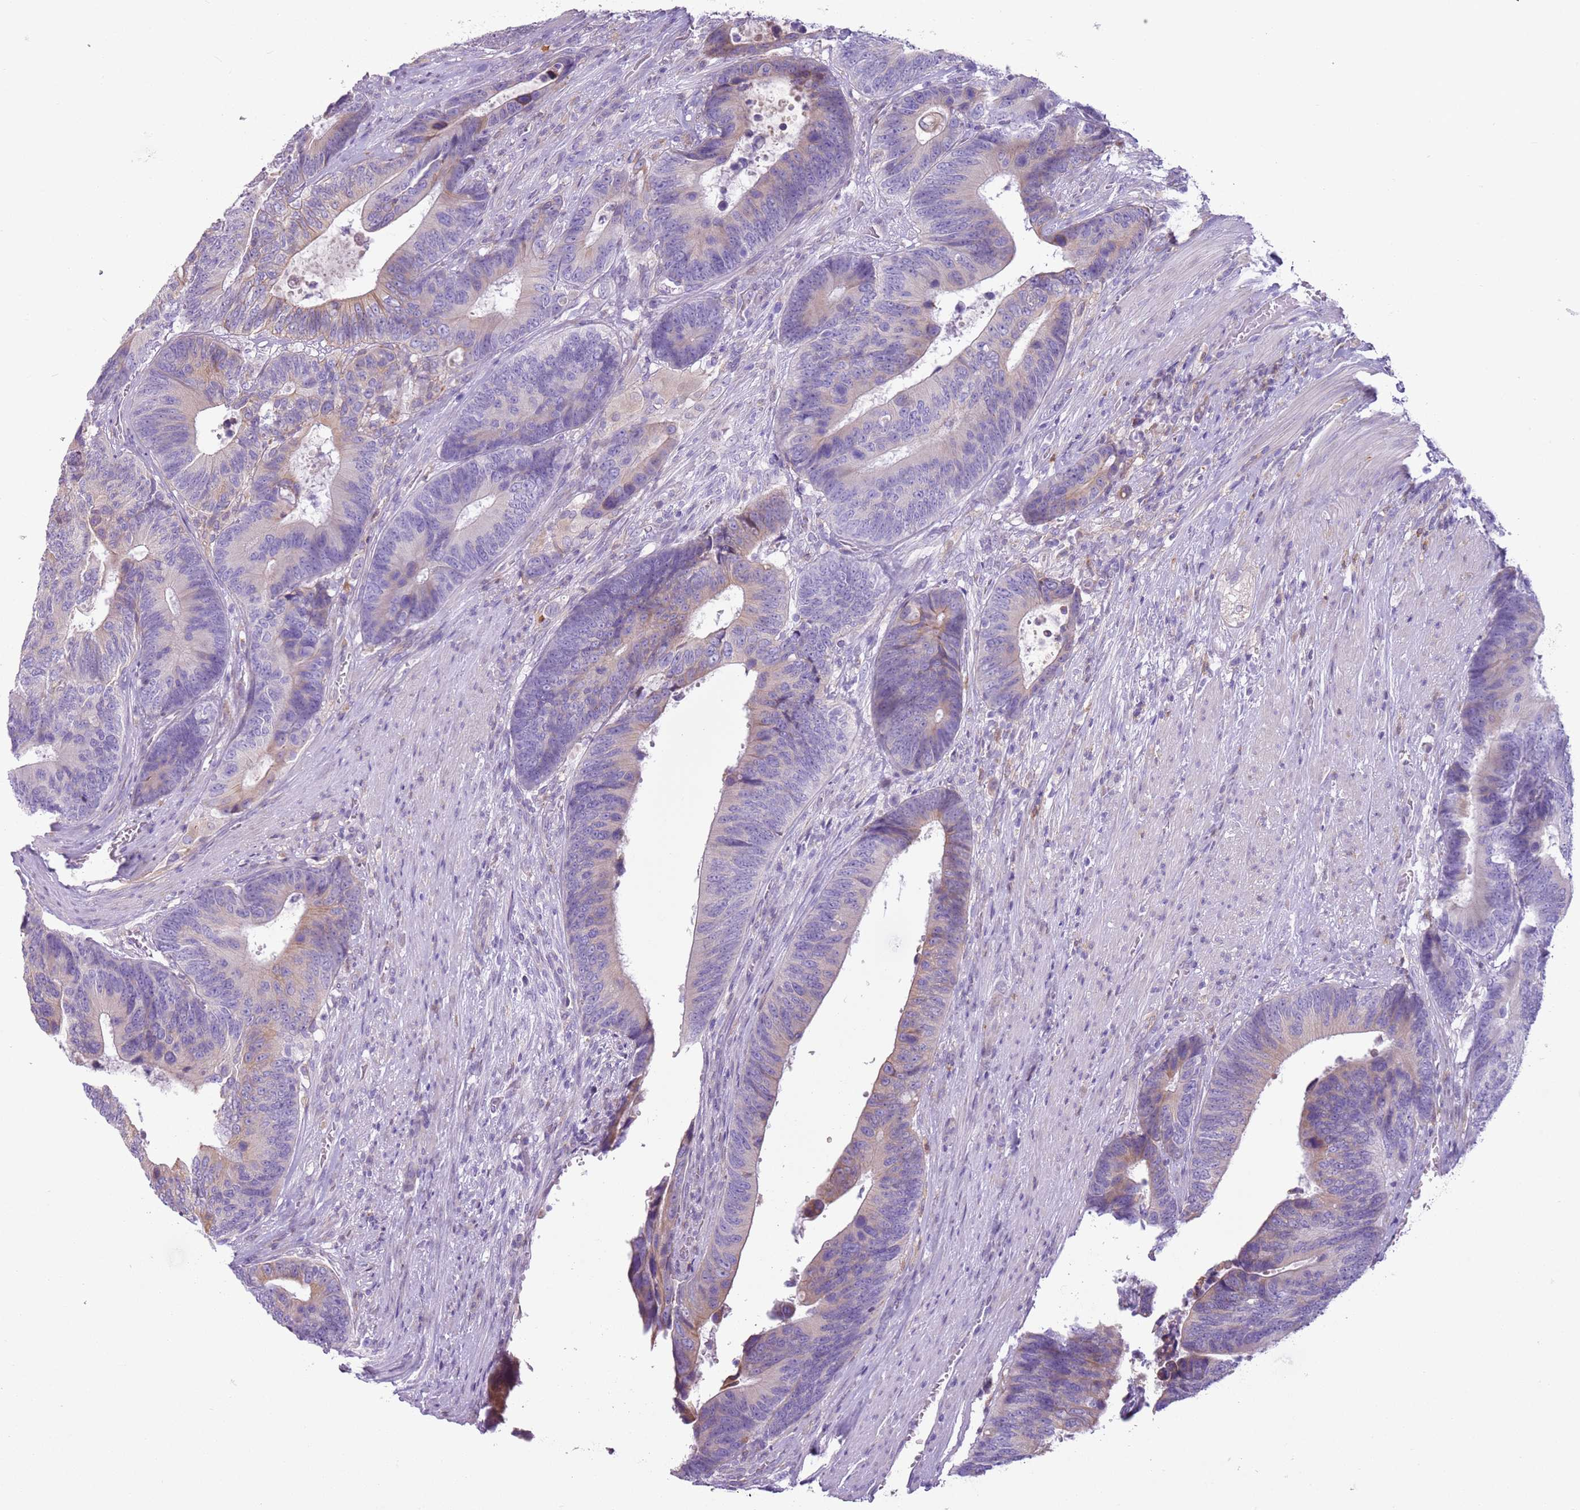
{"staining": {"intensity": "weak", "quantity": "<25%", "location": "cytoplasmic/membranous"}, "tissue": "colorectal cancer", "cell_type": "Tumor cells", "image_type": "cancer", "snomed": [{"axis": "morphology", "description": "Adenocarcinoma, NOS"}, {"axis": "topography", "description": "Colon"}], "caption": "Tumor cells are negative for protein expression in human colorectal cancer (adenocarcinoma).", "gene": "OAF", "patient": {"sex": "male", "age": 87}}